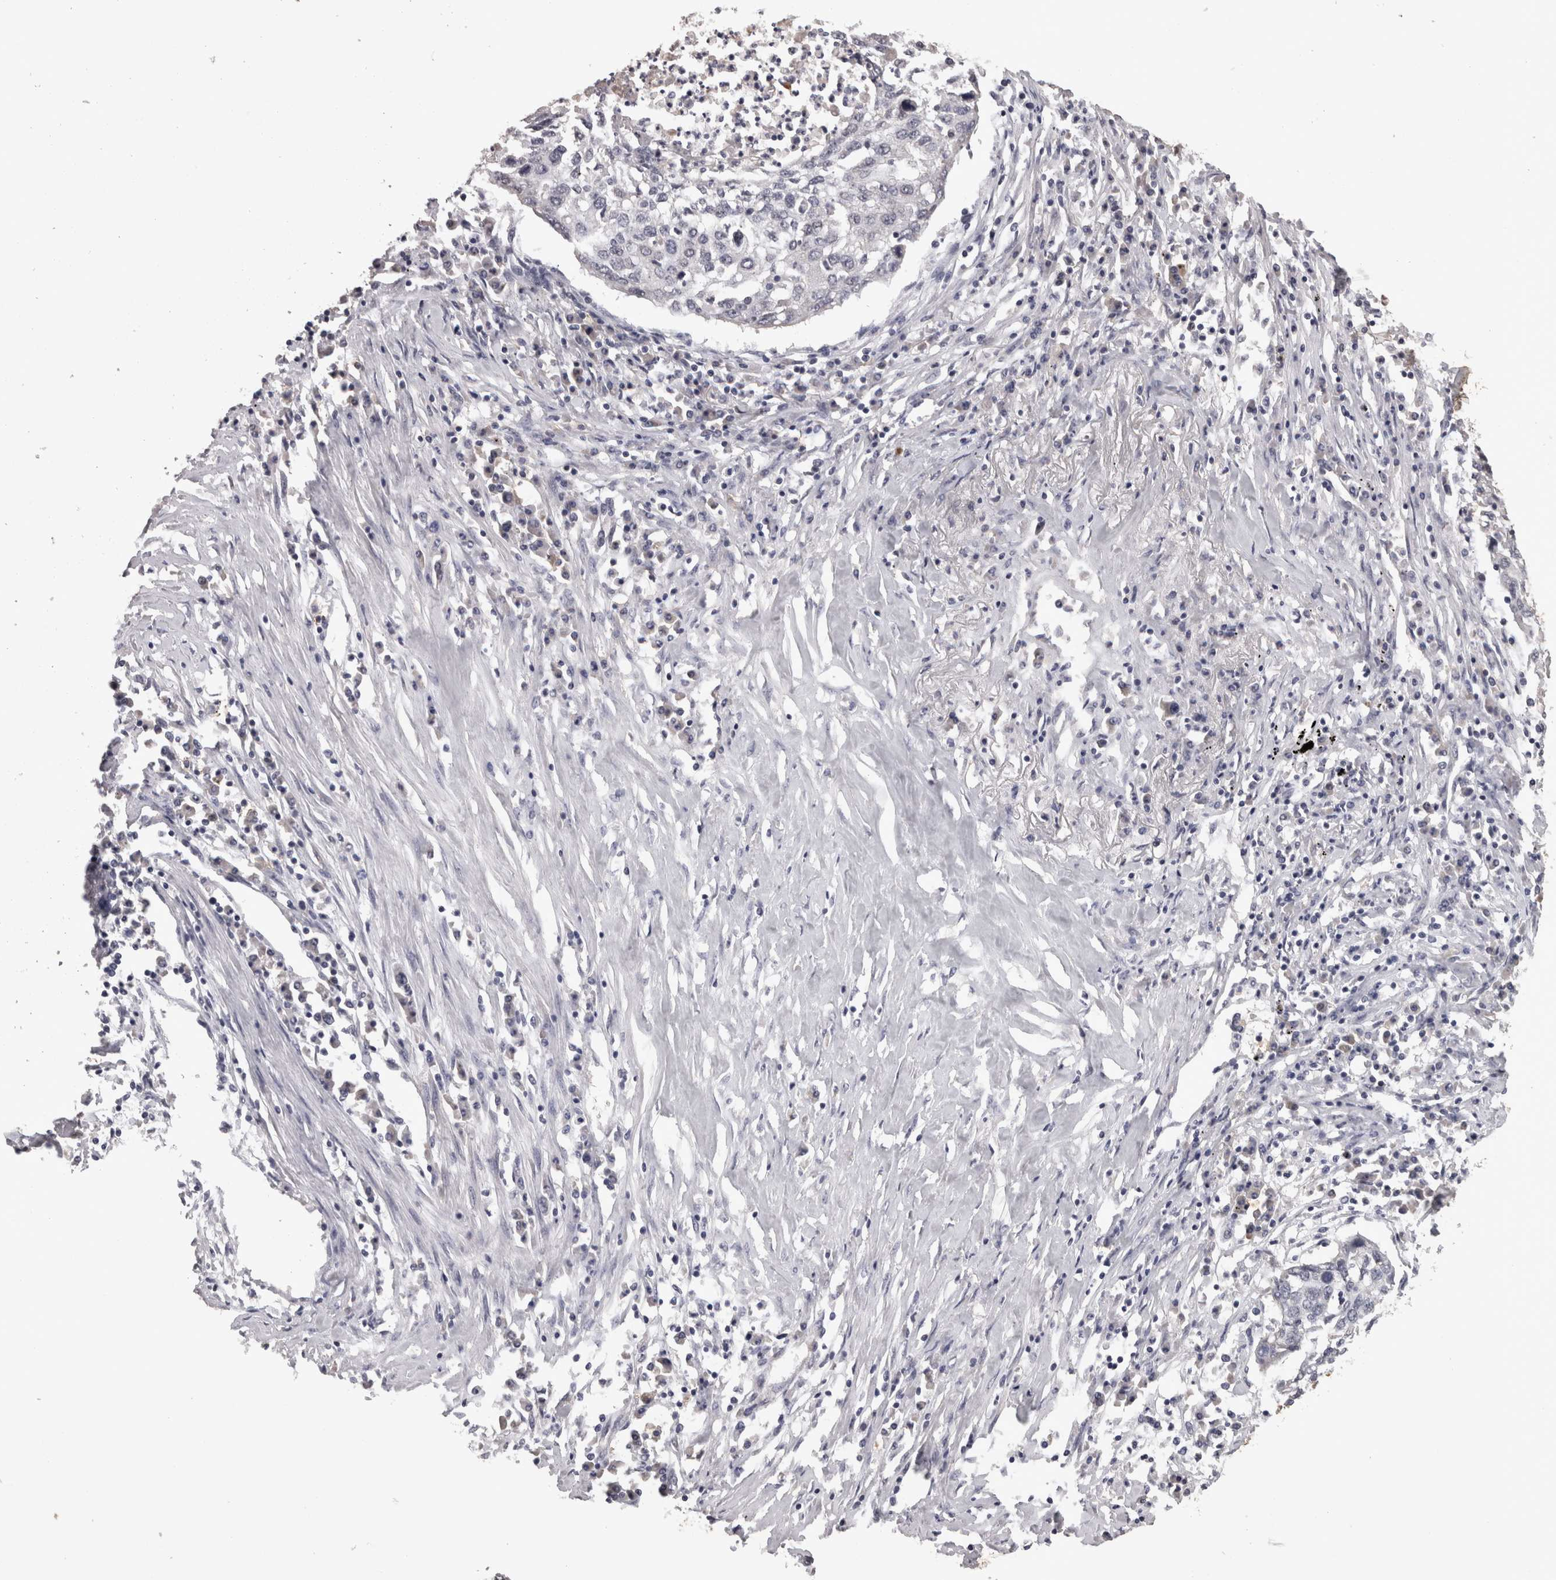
{"staining": {"intensity": "negative", "quantity": "none", "location": "none"}, "tissue": "lung cancer", "cell_type": "Tumor cells", "image_type": "cancer", "snomed": [{"axis": "morphology", "description": "Squamous cell carcinoma, NOS"}, {"axis": "topography", "description": "Lung"}], "caption": "IHC of human lung squamous cell carcinoma demonstrates no positivity in tumor cells.", "gene": "PON3", "patient": {"sex": "female", "age": 63}}